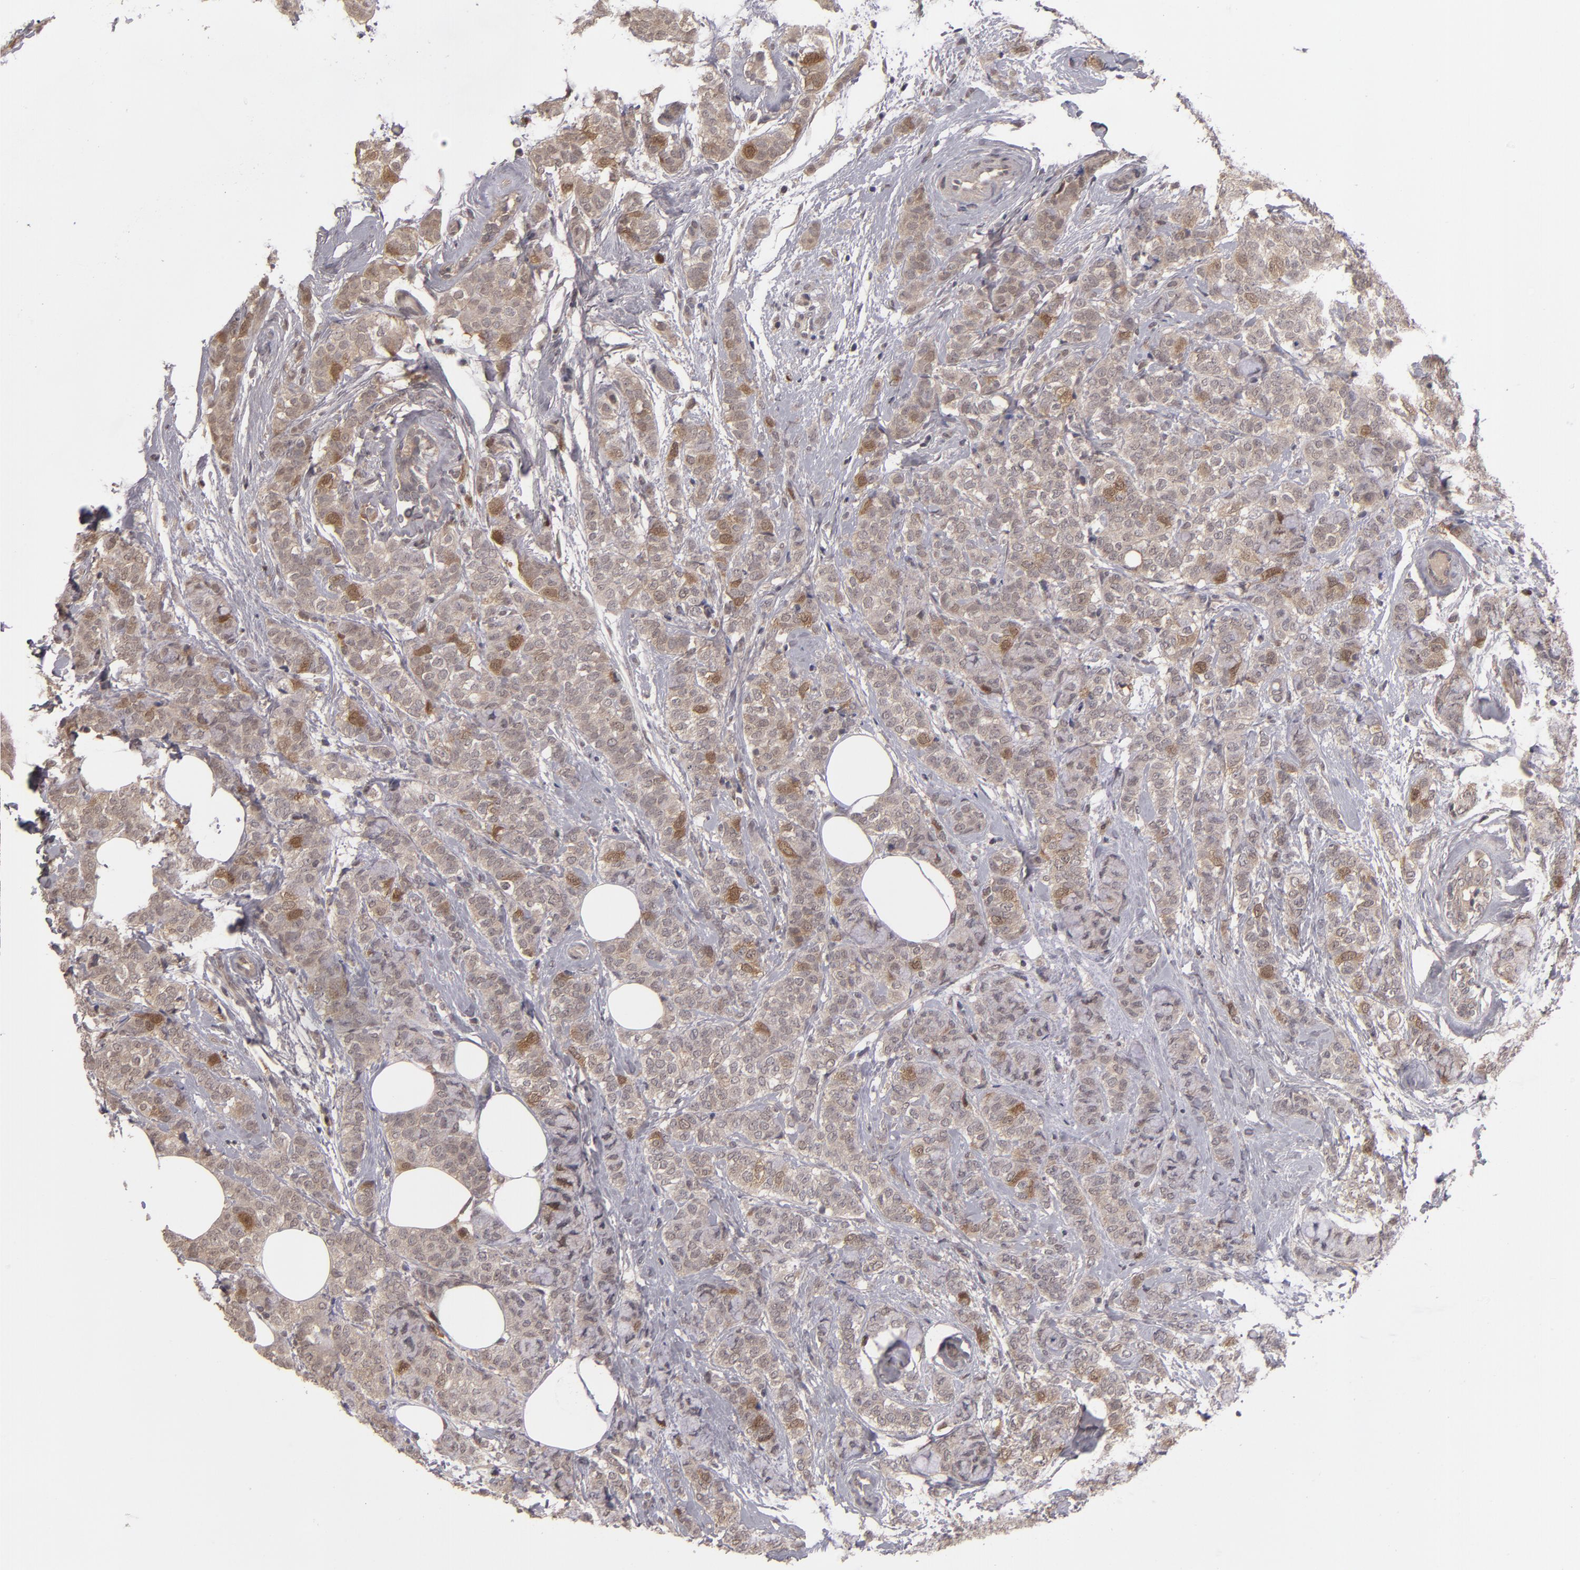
{"staining": {"intensity": "moderate", "quantity": ">75%", "location": "cytoplasmic/membranous"}, "tissue": "breast cancer", "cell_type": "Tumor cells", "image_type": "cancer", "snomed": [{"axis": "morphology", "description": "Lobular carcinoma"}, {"axis": "topography", "description": "Breast"}], "caption": "This histopathology image demonstrates immunohistochemistry staining of human breast cancer, with medium moderate cytoplasmic/membranous staining in approximately >75% of tumor cells.", "gene": "TYMS", "patient": {"sex": "female", "age": 60}}